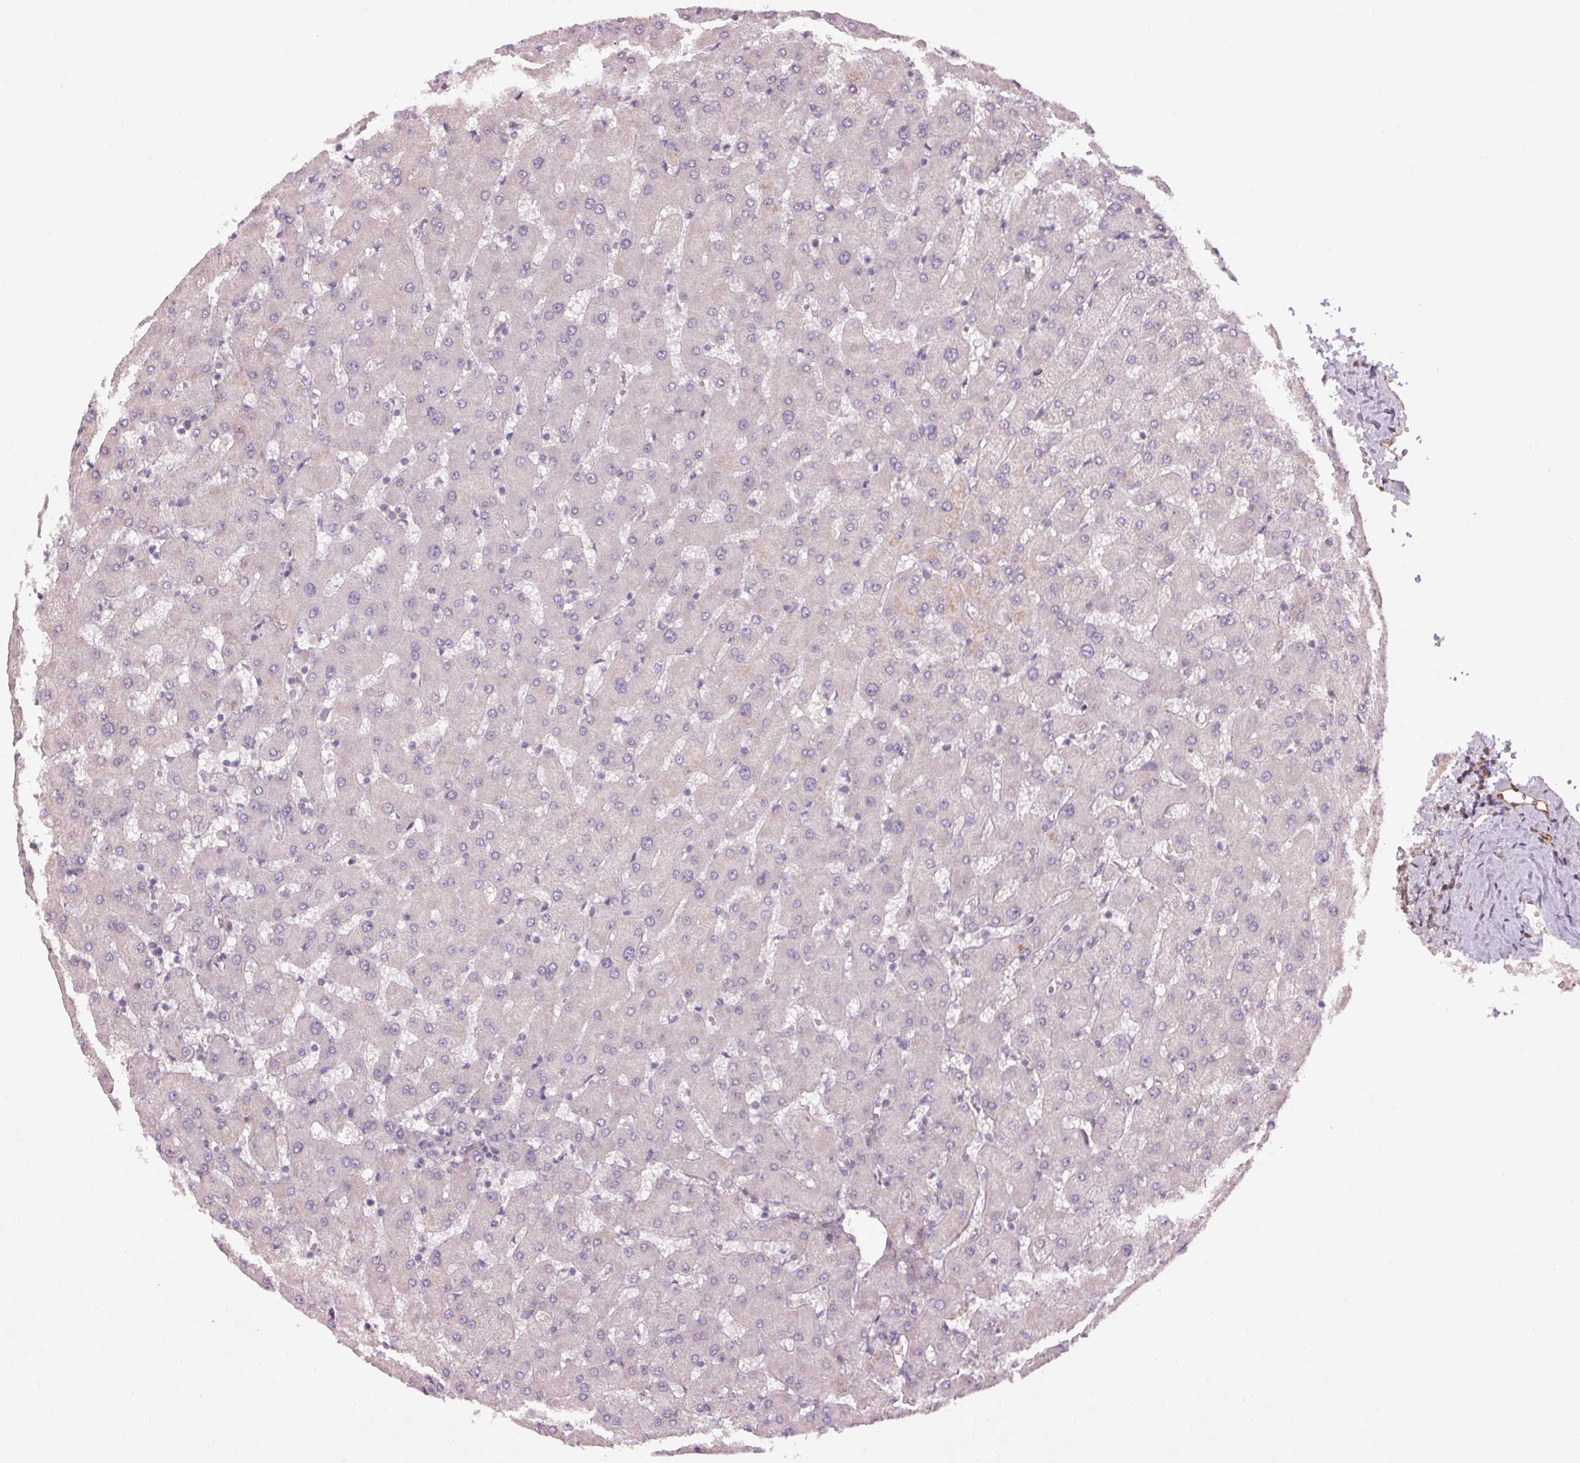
{"staining": {"intensity": "negative", "quantity": "none", "location": "none"}, "tissue": "liver", "cell_type": "Cholangiocytes", "image_type": "normal", "snomed": [{"axis": "morphology", "description": "Normal tissue, NOS"}, {"axis": "topography", "description": "Liver"}], "caption": "Normal liver was stained to show a protein in brown. There is no significant expression in cholangiocytes. The staining was performed using DAB to visualize the protein expression in brown, while the nuclei were stained in blue with hematoxylin (Magnification: 20x).", "gene": "CCSER1", "patient": {"sex": "female", "age": 63}}